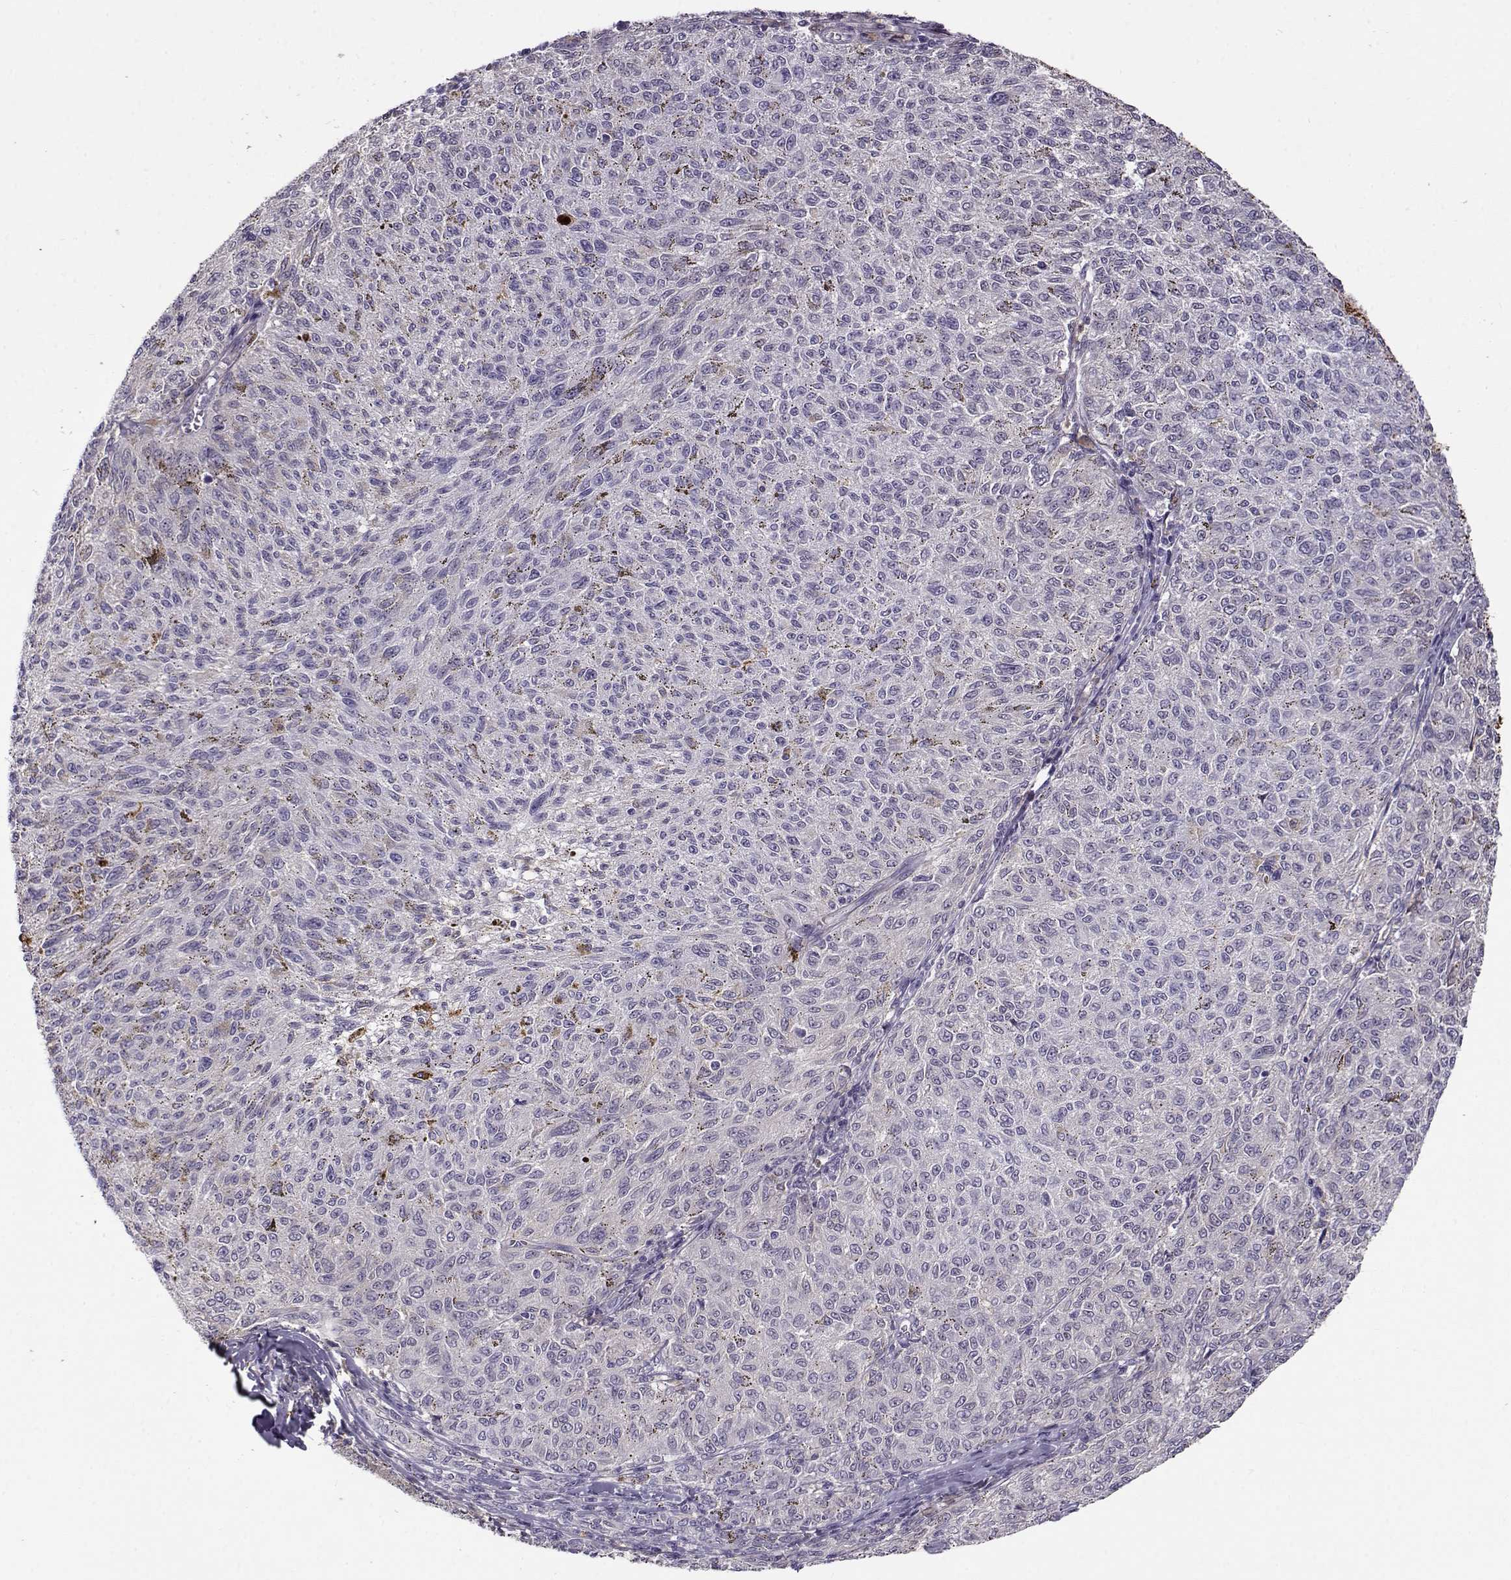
{"staining": {"intensity": "negative", "quantity": "none", "location": "none"}, "tissue": "melanoma", "cell_type": "Tumor cells", "image_type": "cancer", "snomed": [{"axis": "morphology", "description": "Malignant melanoma, NOS"}, {"axis": "topography", "description": "Skin"}], "caption": "The immunohistochemistry (IHC) image has no significant positivity in tumor cells of malignant melanoma tissue.", "gene": "UCP3", "patient": {"sex": "female", "age": 72}}